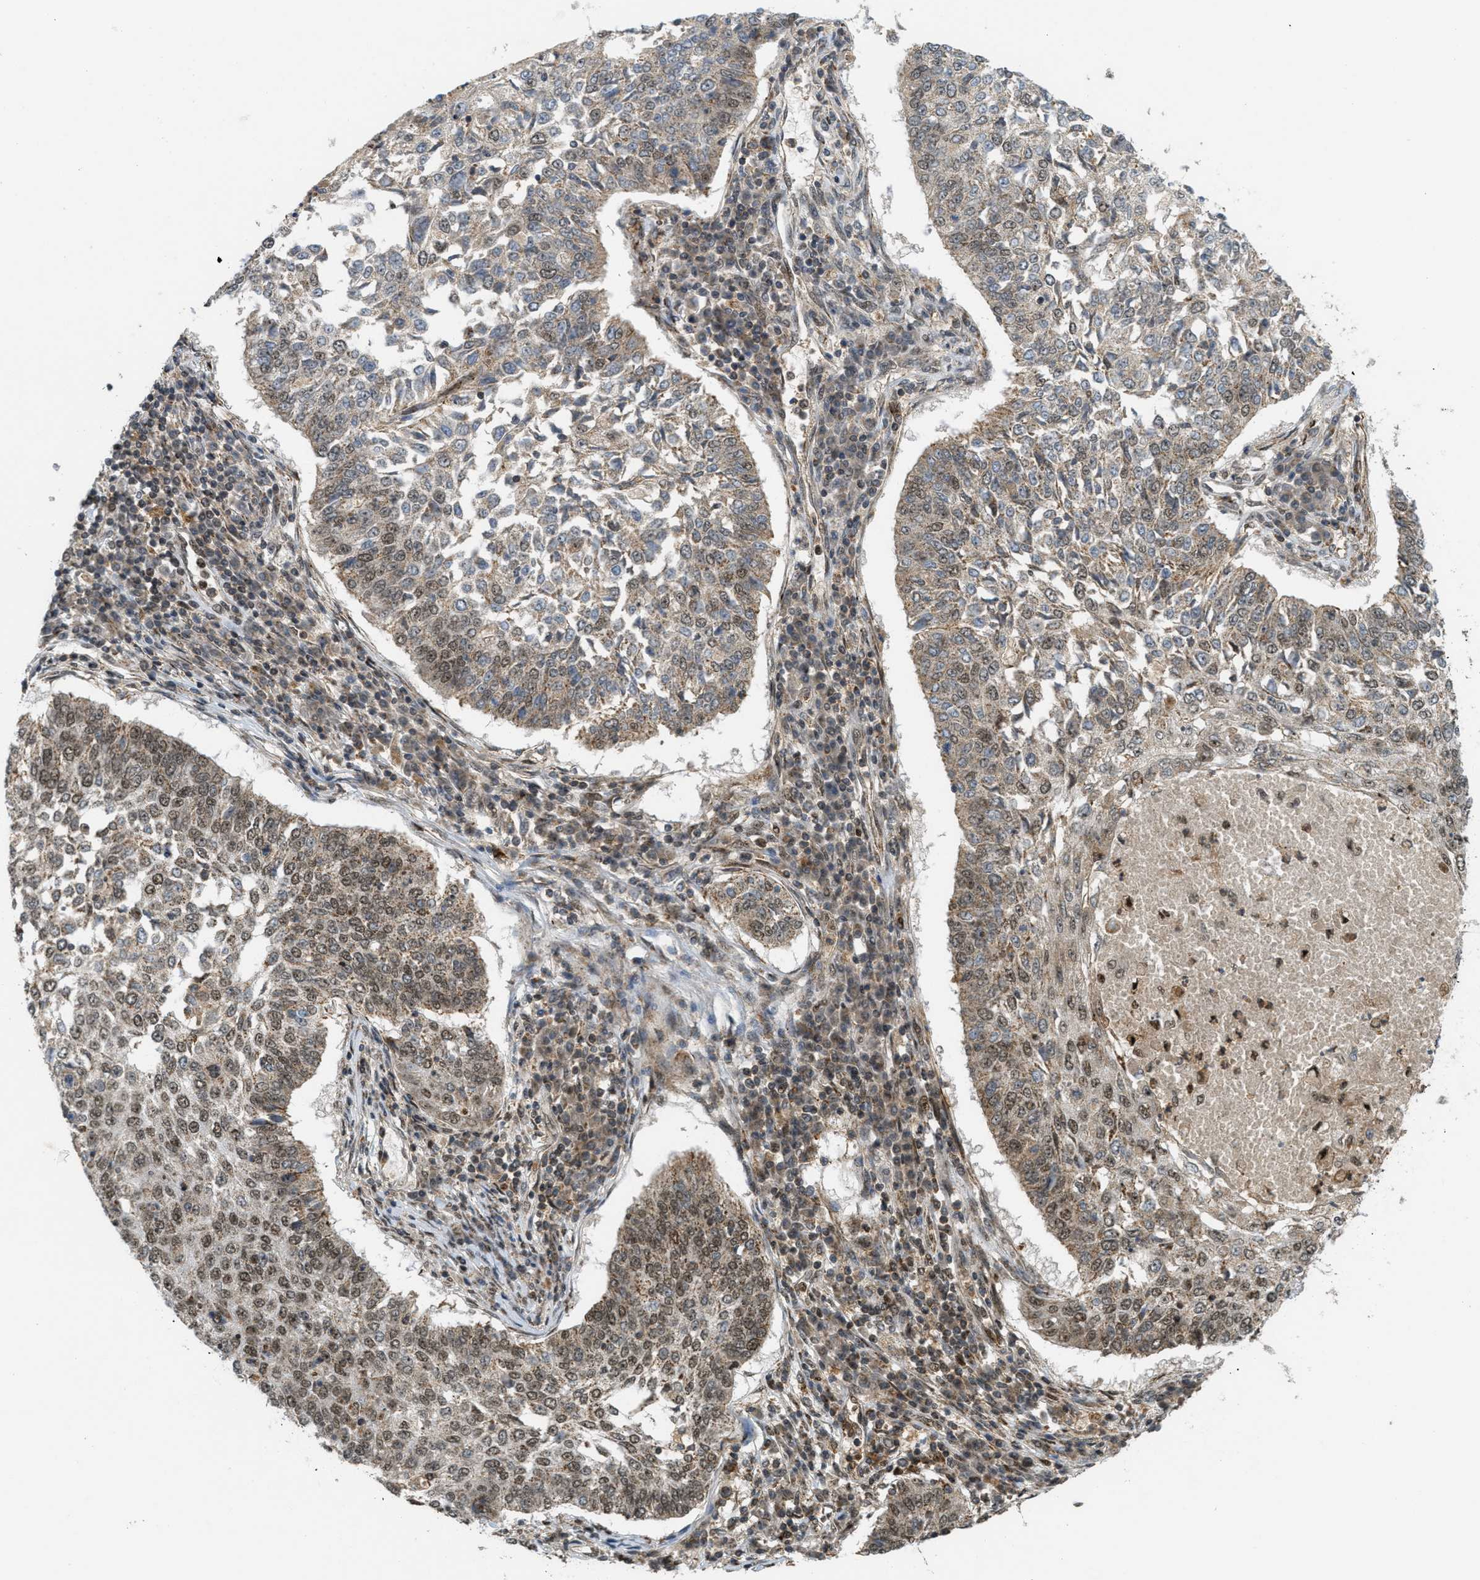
{"staining": {"intensity": "moderate", "quantity": ">75%", "location": "cytoplasmic/membranous,nuclear"}, "tissue": "lung cancer", "cell_type": "Tumor cells", "image_type": "cancer", "snomed": [{"axis": "morphology", "description": "Normal tissue, NOS"}, {"axis": "morphology", "description": "Squamous cell carcinoma, NOS"}, {"axis": "topography", "description": "Cartilage tissue"}, {"axis": "topography", "description": "Bronchus"}, {"axis": "topography", "description": "Lung"}], "caption": "IHC staining of lung cancer, which displays medium levels of moderate cytoplasmic/membranous and nuclear staining in about >75% of tumor cells indicating moderate cytoplasmic/membranous and nuclear protein positivity. The staining was performed using DAB (brown) for protein detection and nuclei were counterstained in hematoxylin (blue).", "gene": "TLK1", "patient": {"sex": "female", "age": 49}}